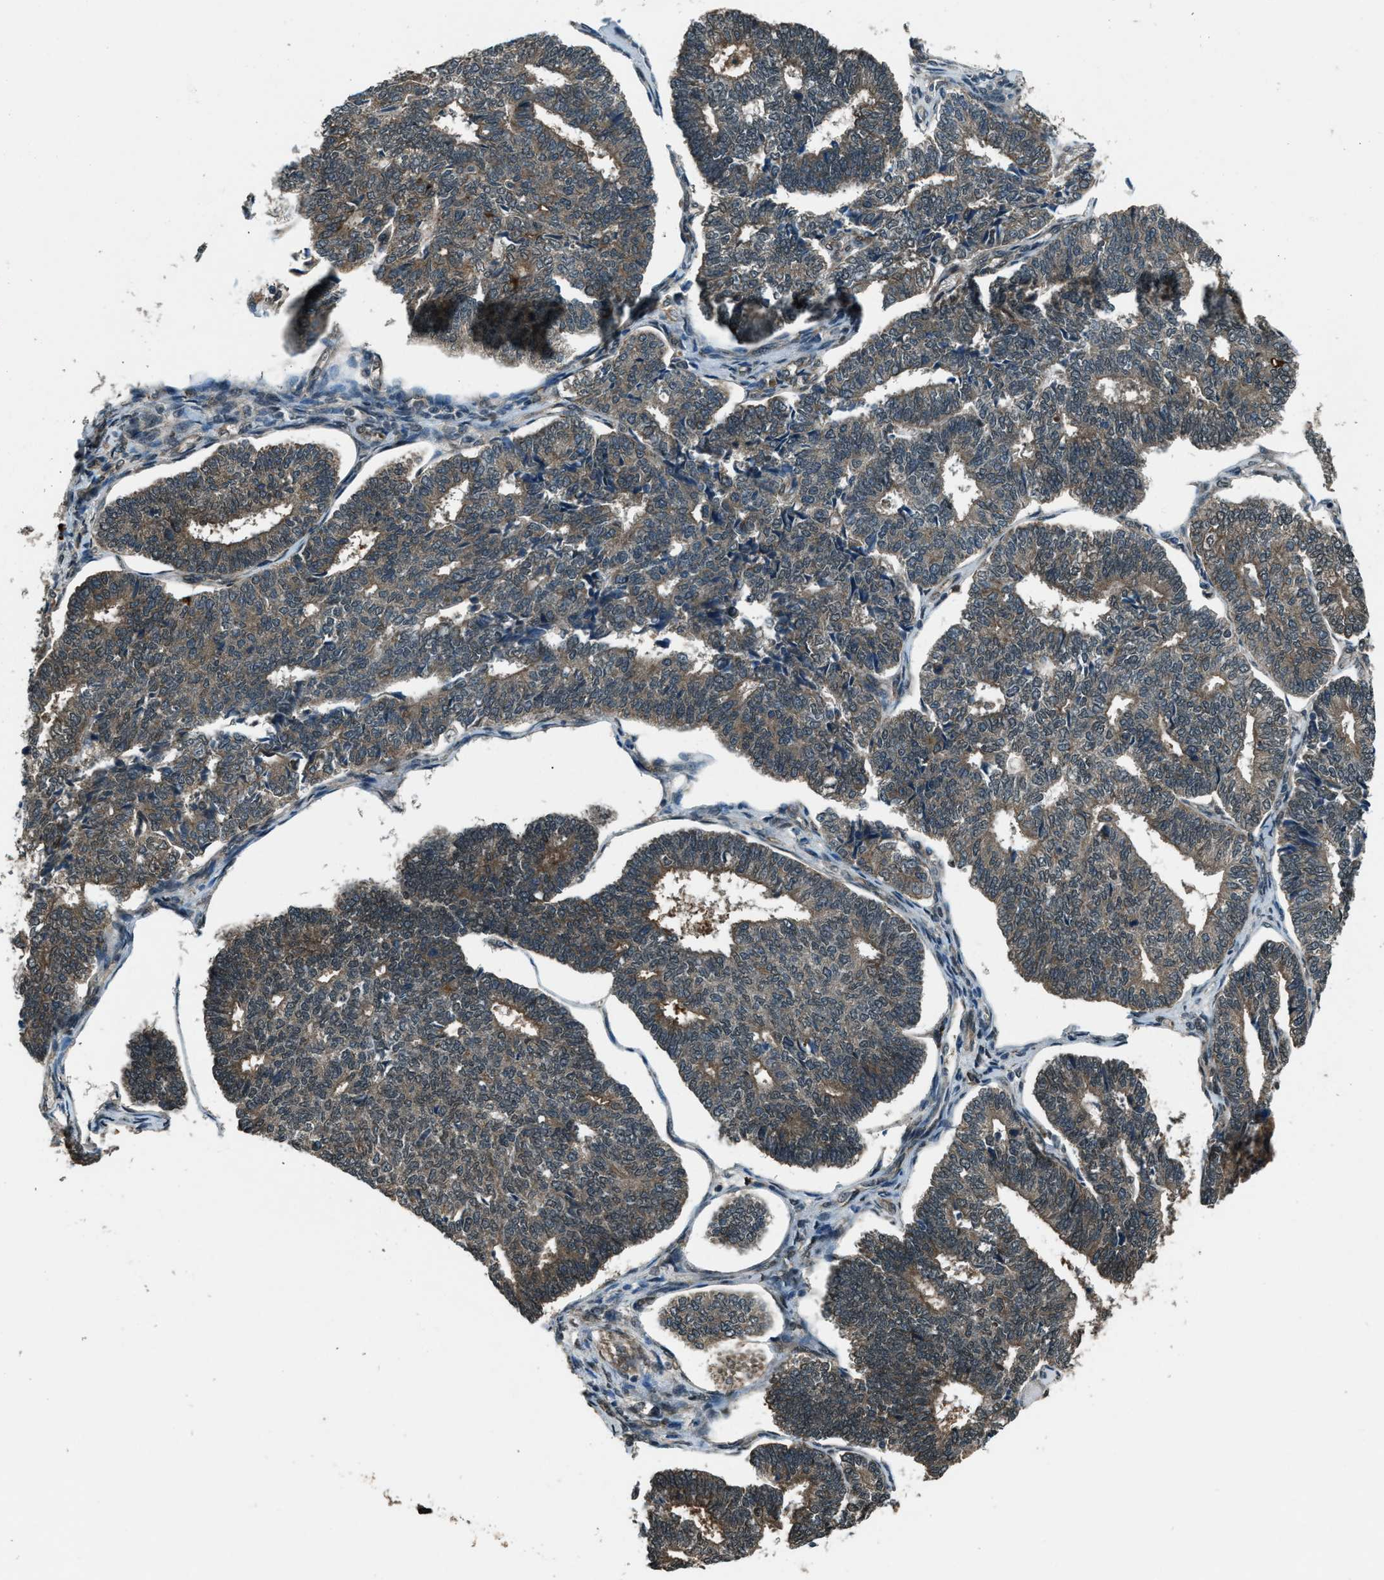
{"staining": {"intensity": "moderate", "quantity": ">75%", "location": "cytoplasmic/membranous"}, "tissue": "endometrial cancer", "cell_type": "Tumor cells", "image_type": "cancer", "snomed": [{"axis": "morphology", "description": "Adenocarcinoma, NOS"}, {"axis": "topography", "description": "Endometrium"}], "caption": "Protein expression analysis of adenocarcinoma (endometrial) displays moderate cytoplasmic/membranous expression in about >75% of tumor cells.", "gene": "SVIL", "patient": {"sex": "female", "age": 70}}